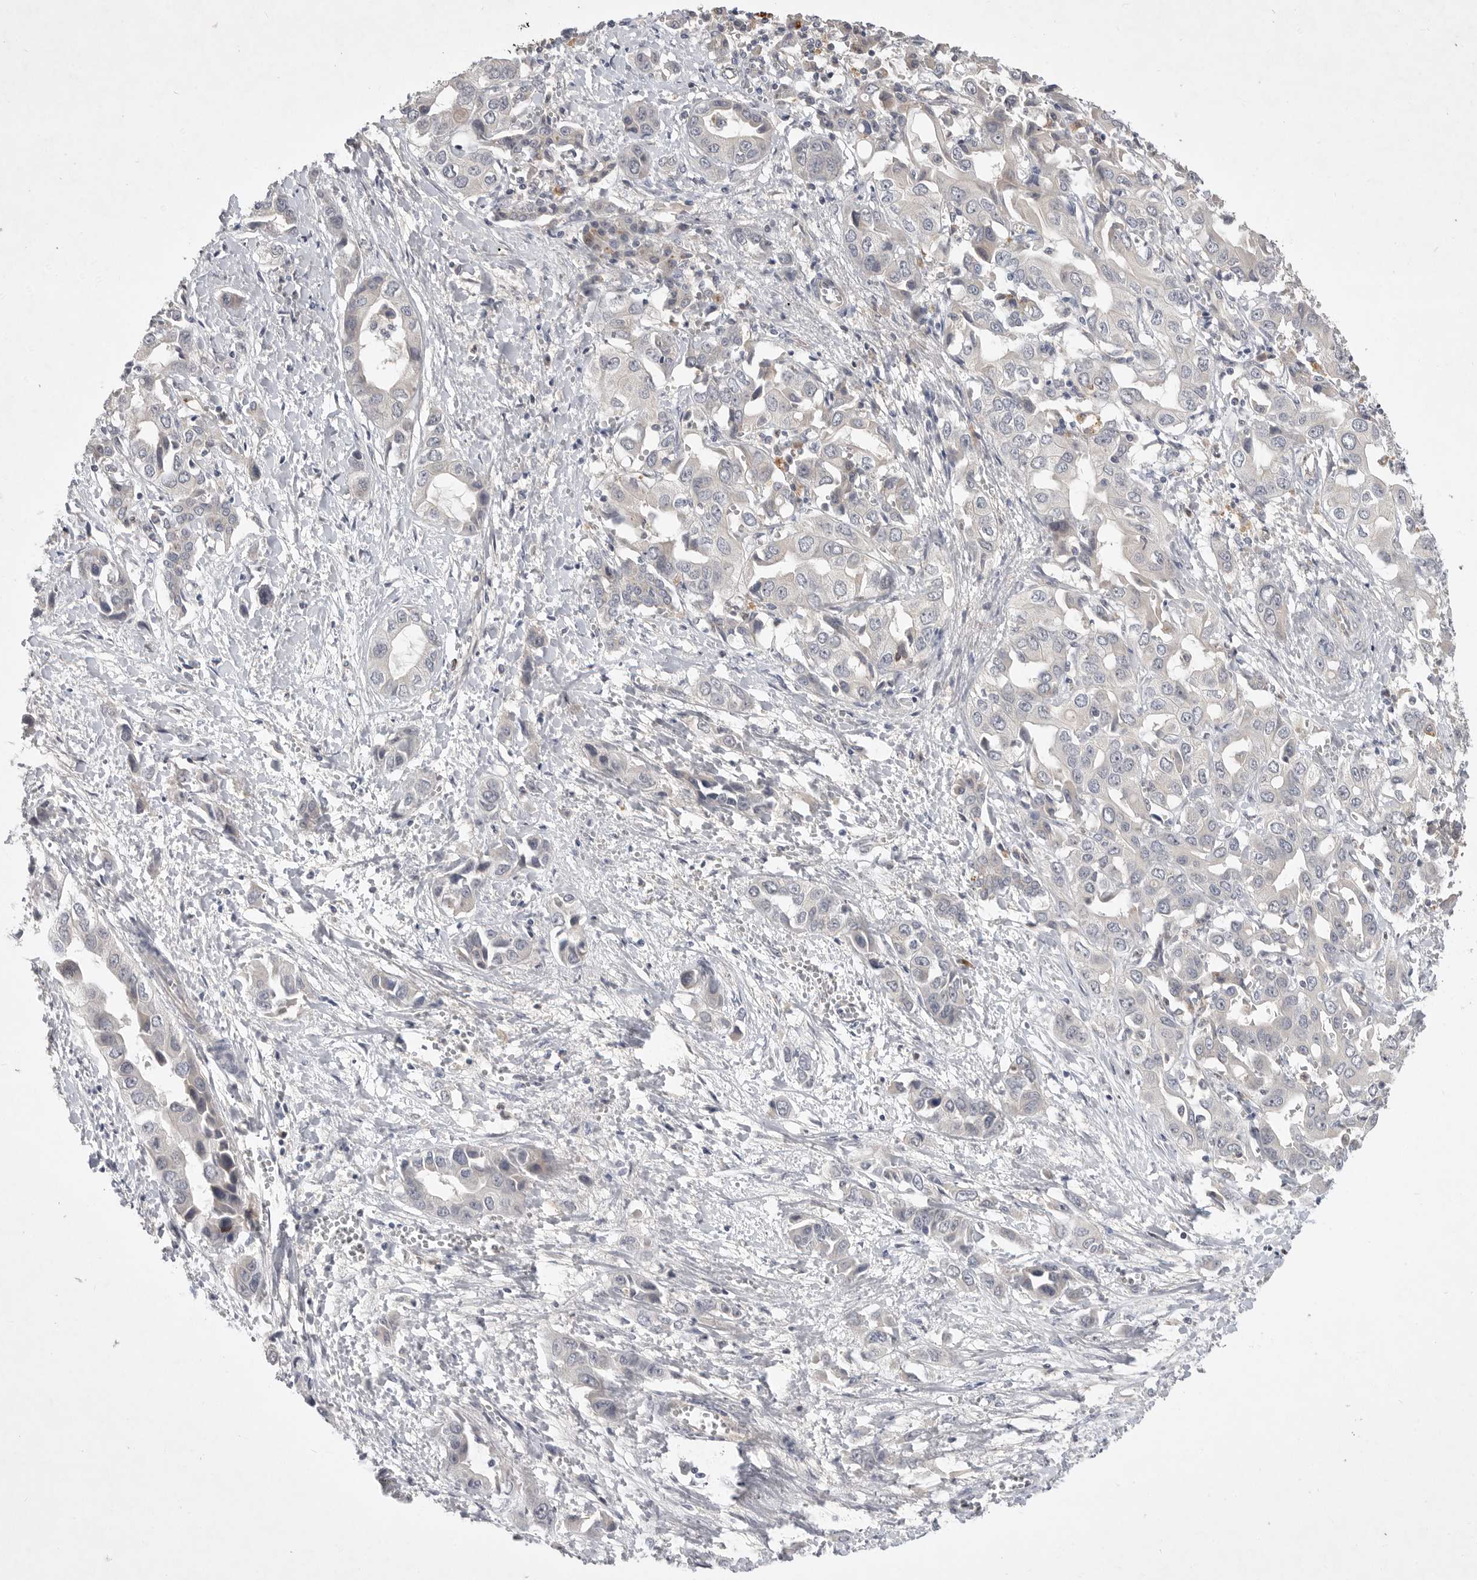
{"staining": {"intensity": "negative", "quantity": "none", "location": "none"}, "tissue": "liver cancer", "cell_type": "Tumor cells", "image_type": "cancer", "snomed": [{"axis": "morphology", "description": "Cholangiocarcinoma"}, {"axis": "topography", "description": "Liver"}], "caption": "DAB immunohistochemical staining of cholangiocarcinoma (liver) demonstrates no significant staining in tumor cells. (Stains: DAB immunohistochemistry with hematoxylin counter stain, Microscopy: brightfield microscopy at high magnification).", "gene": "ITGAD", "patient": {"sex": "female", "age": 52}}